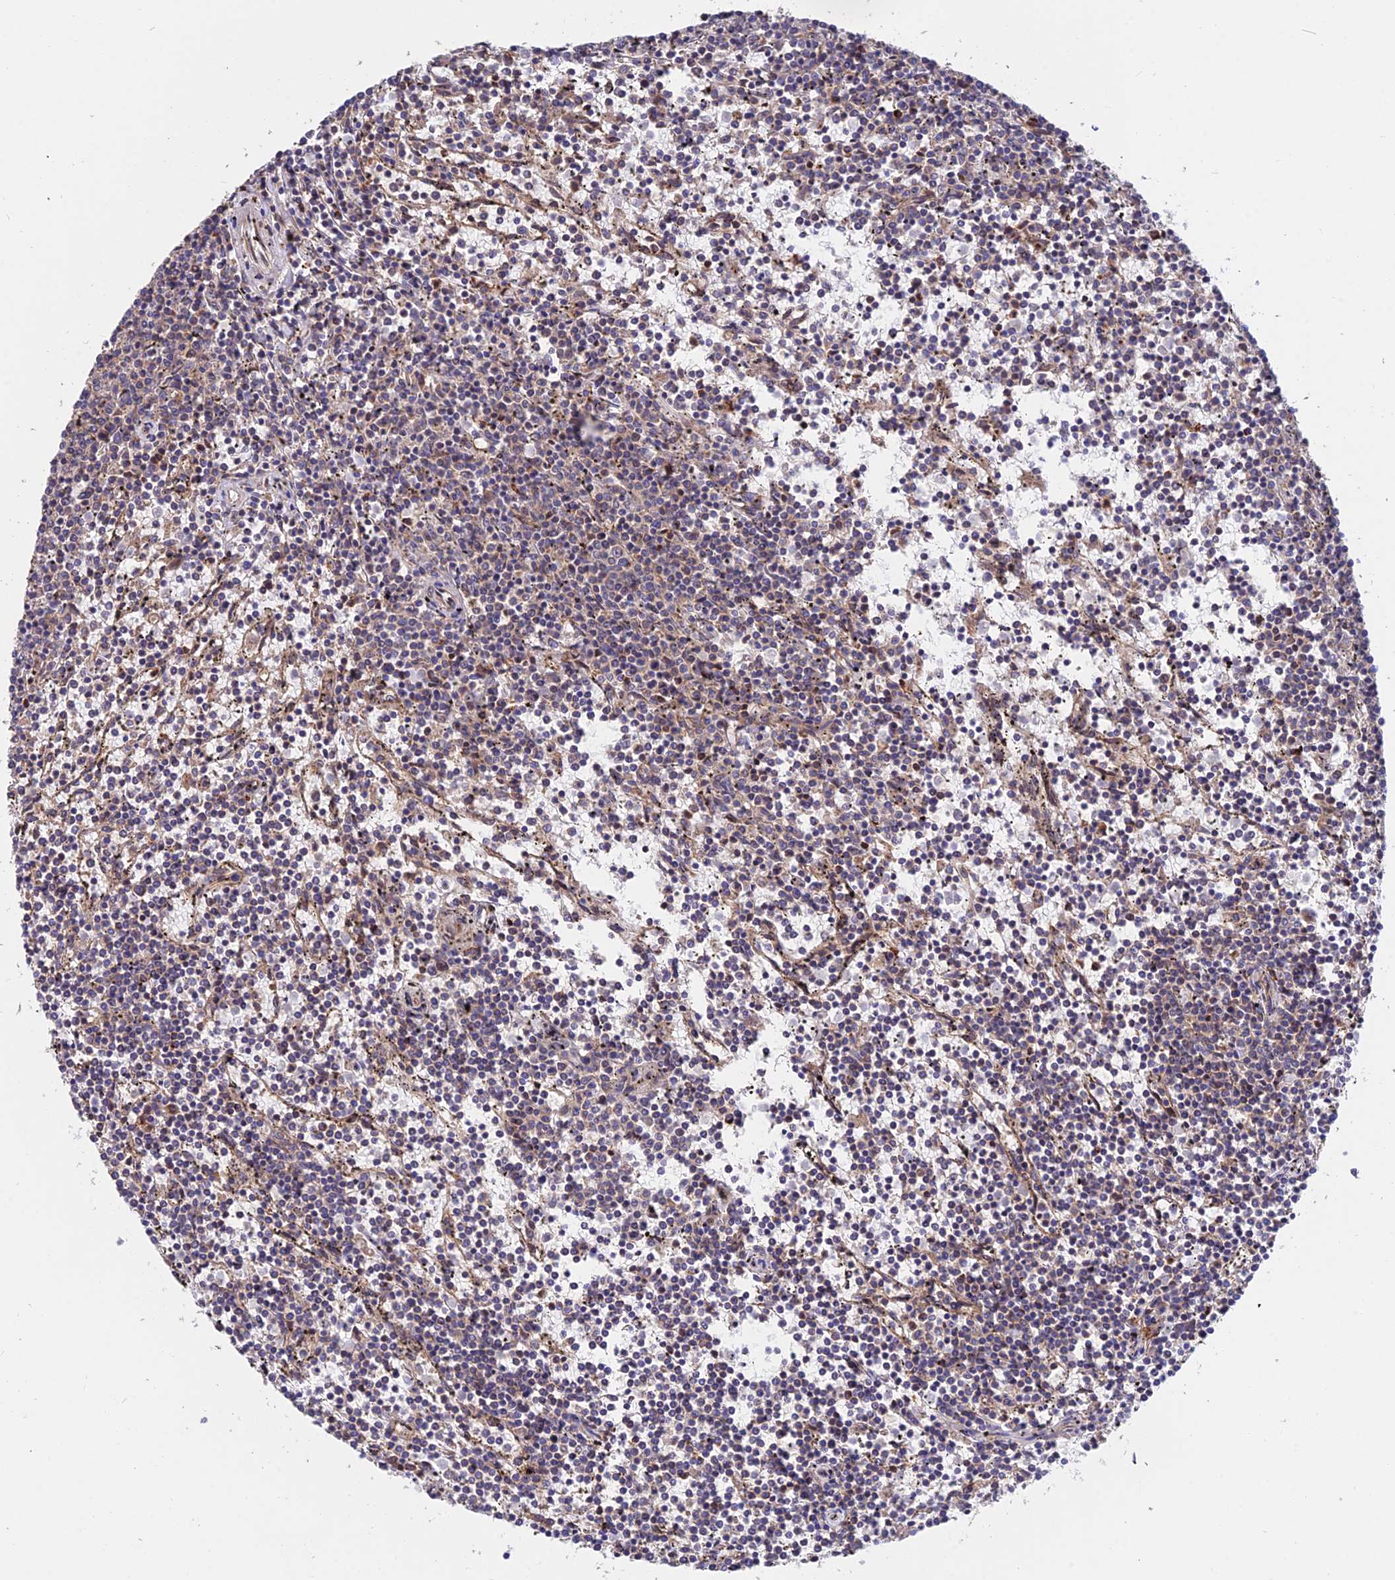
{"staining": {"intensity": "negative", "quantity": "none", "location": "none"}, "tissue": "lymphoma", "cell_type": "Tumor cells", "image_type": "cancer", "snomed": [{"axis": "morphology", "description": "Malignant lymphoma, non-Hodgkin's type, Low grade"}, {"axis": "topography", "description": "Spleen"}], "caption": "Immunohistochemical staining of human malignant lymphoma, non-Hodgkin's type (low-grade) displays no significant positivity in tumor cells. (Stains: DAB immunohistochemistry with hematoxylin counter stain, Microscopy: brightfield microscopy at high magnification).", "gene": "CDC37L1", "patient": {"sex": "female", "age": 50}}